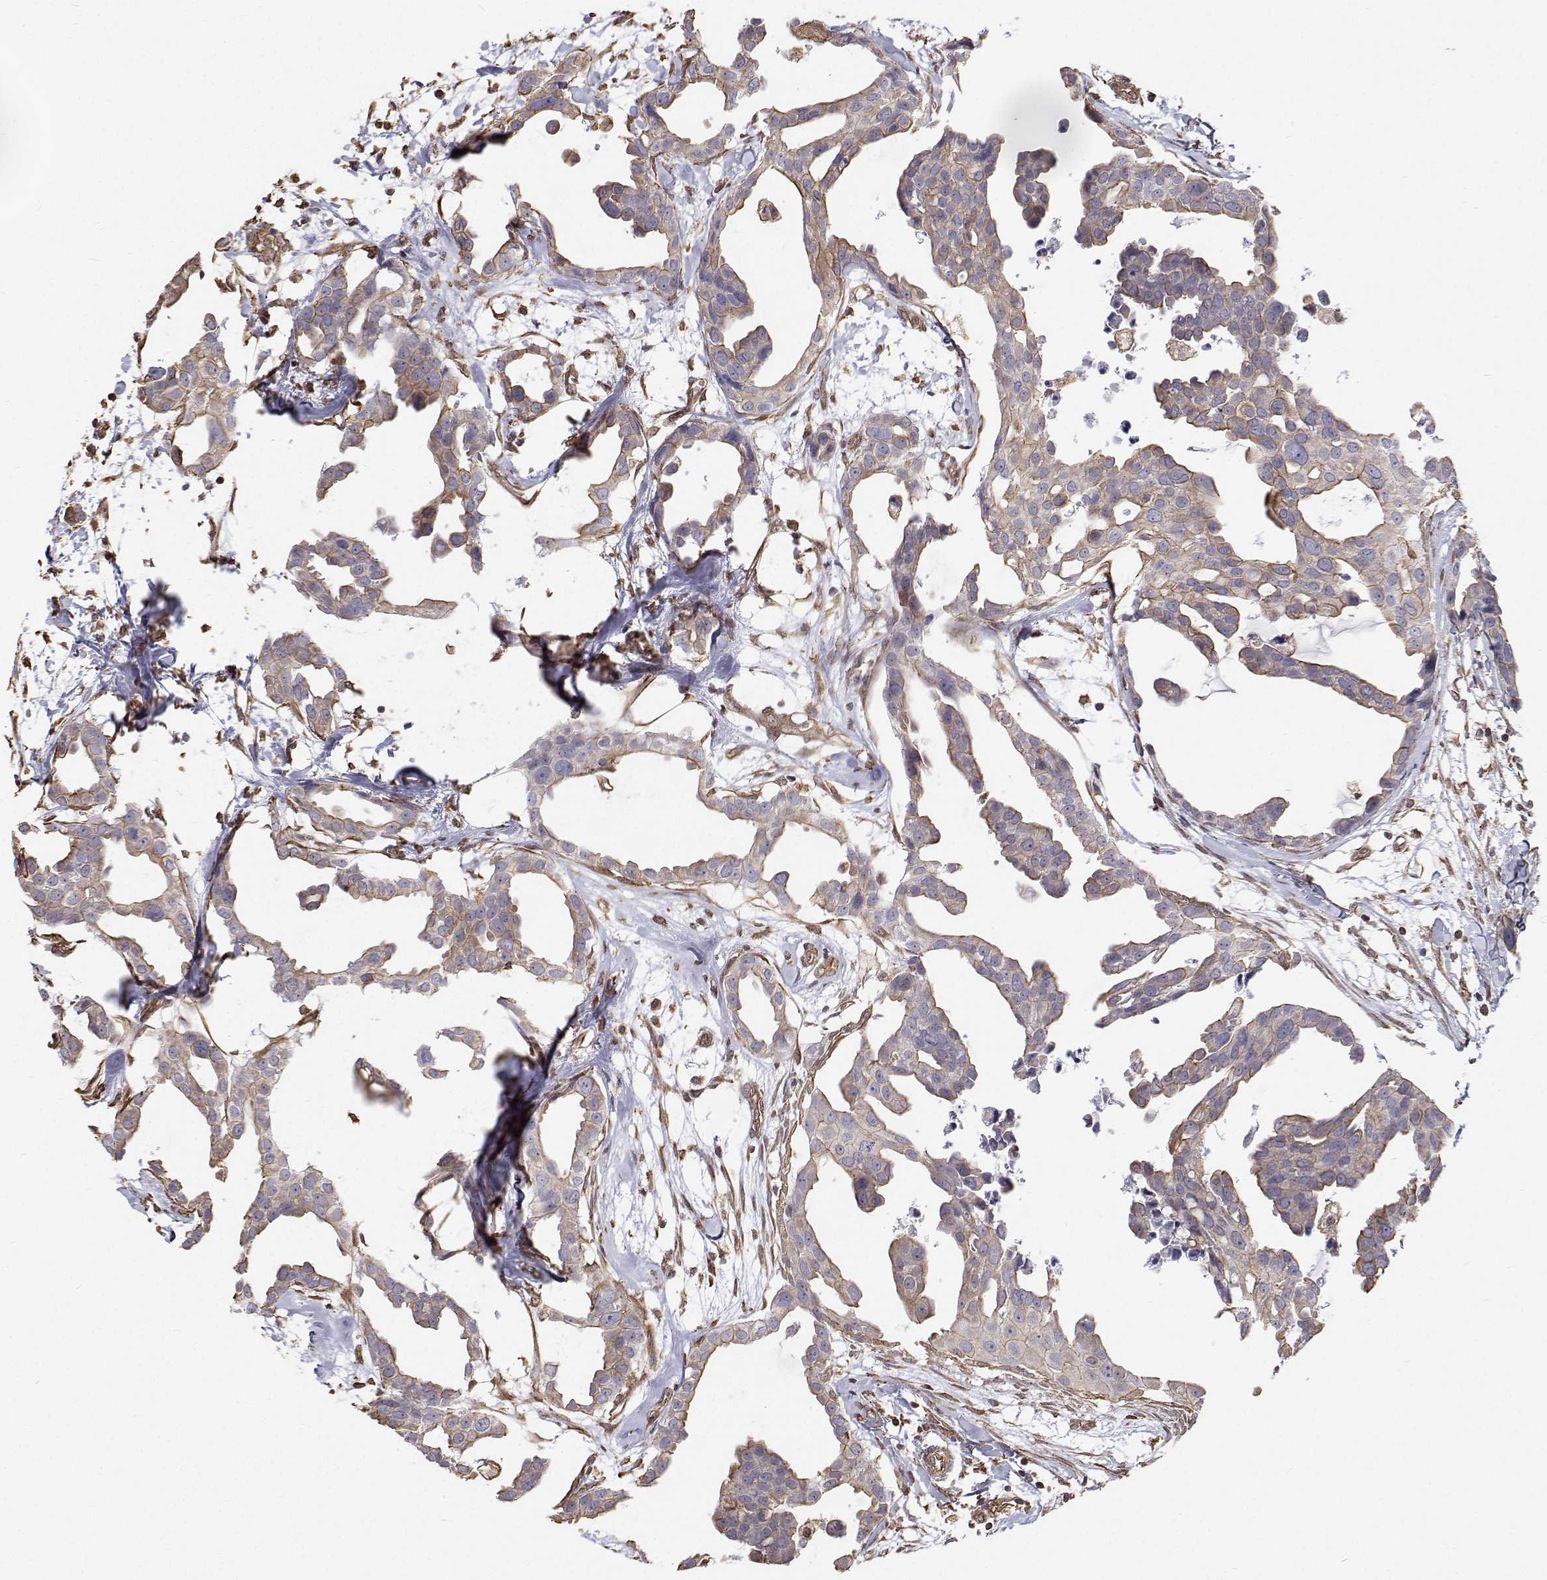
{"staining": {"intensity": "weak", "quantity": "<25%", "location": "cytoplasmic/membranous"}, "tissue": "breast cancer", "cell_type": "Tumor cells", "image_type": "cancer", "snomed": [{"axis": "morphology", "description": "Duct carcinoma"}, {"axis": "topography", "description": "Breast"}], "caption": "An IHC histopathology image of breast intraductal carcinoma is shown. There is no staining in tumor cells of breast intraductal carcinoma. (Immunohistochemistry (ihc), brightfield microscopy, high magnification).", "gene": "GSDMA", "patient": {"sex": "female", "age": 38}}